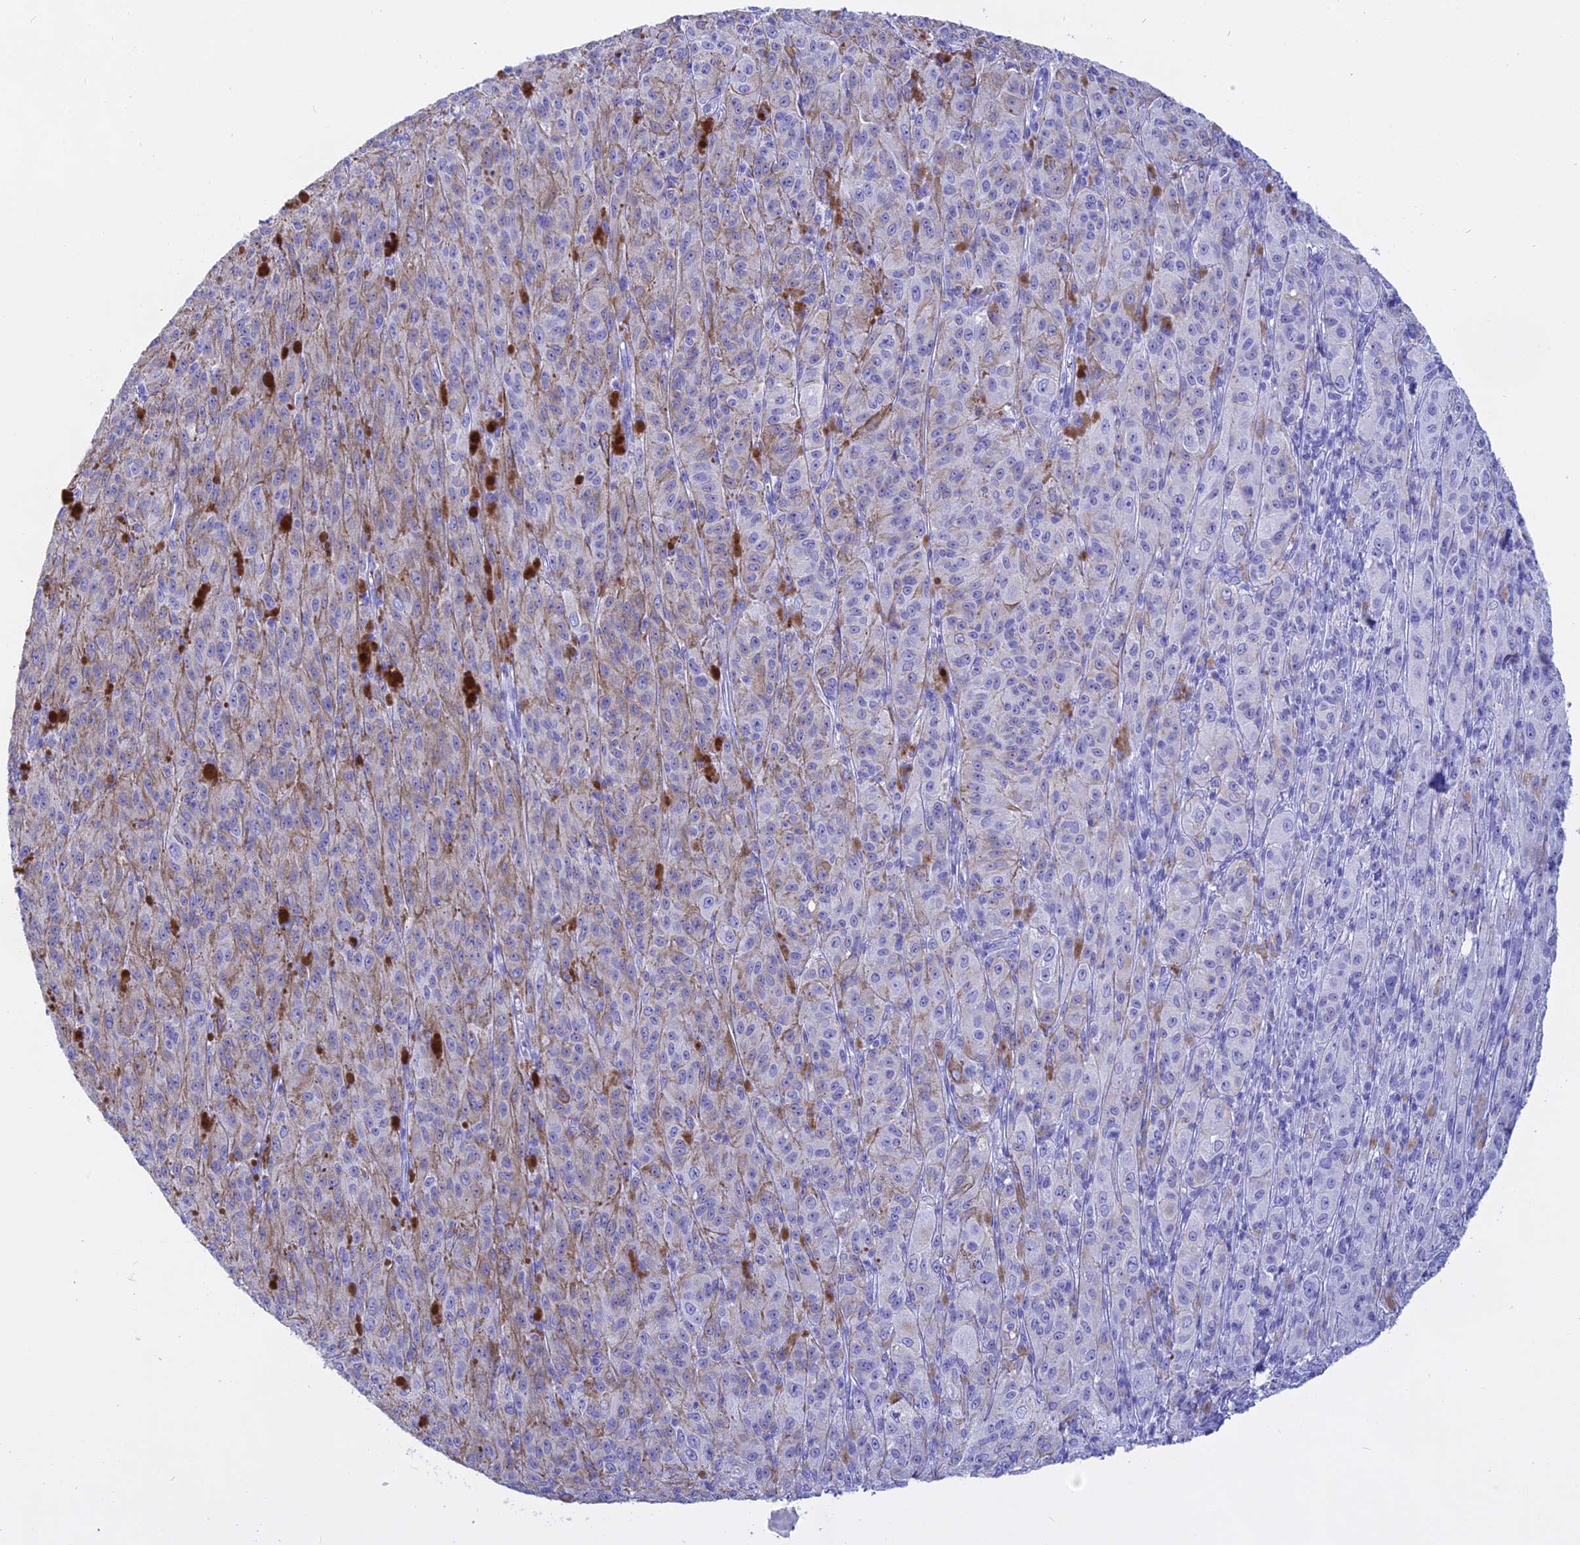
{"staining": {"intensity": "negative", "quantity": "none", "location": "none"}, "tissue": "melanoma", "cell_type": "Tumor cells", "image_type": "cancer", "snomed": [{"axis": "morphology", "description": "Malignant melanoma, NOS"}, {"axis": "topography", "description": "Skin"}], "caption": "Human malignant melanoma stained for a protein using immunohistochemistry (IHC) exhibits no expression in tumor cells.", "gene": "ISCA1", "patient": {"sex": "female", "age": 52}}